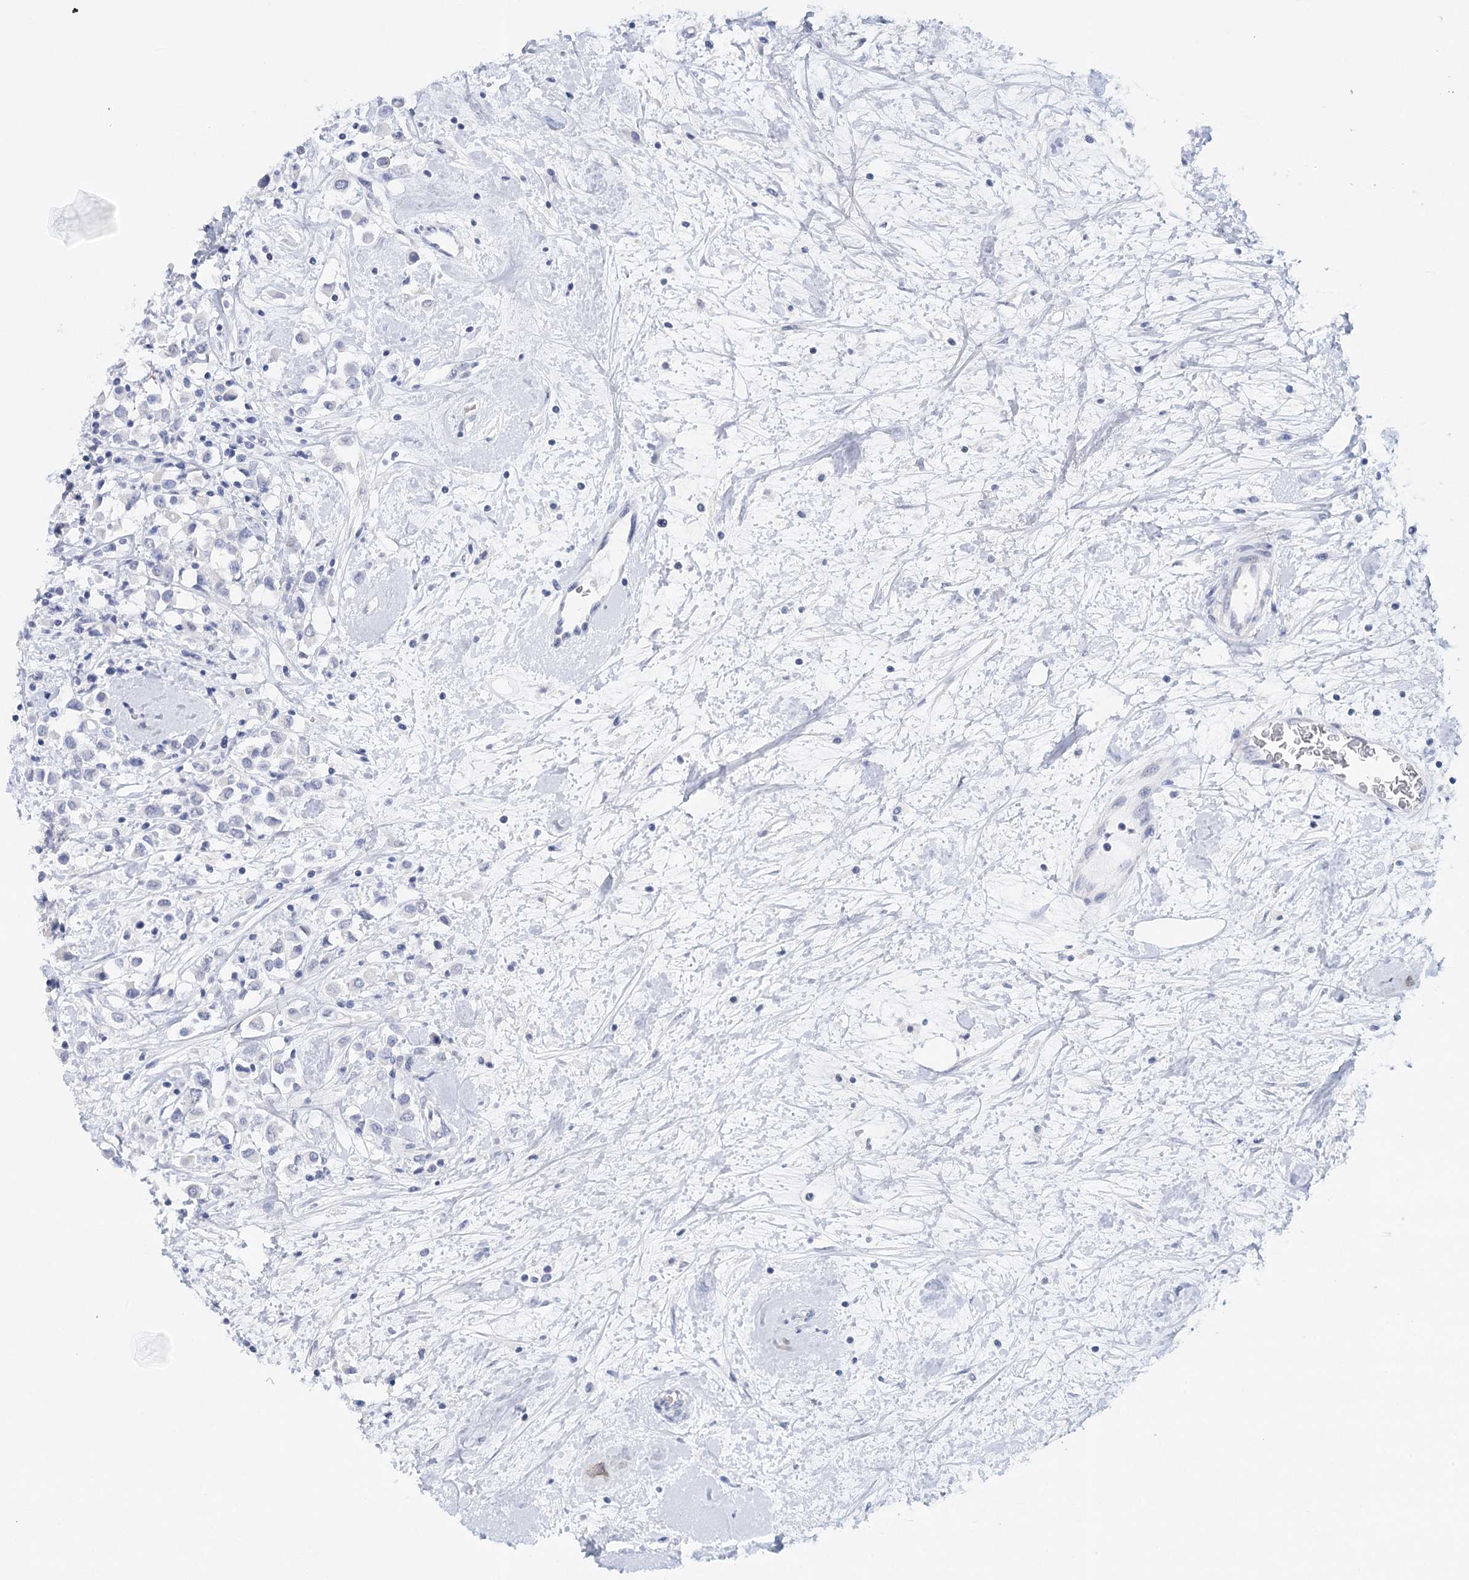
{"staining": {"intensity": "negative", "quantity": "none", "location": "none"}, "tissue": "breast cancer", "cell_type": "Tumor cells", "image_type": "cancer", "snomed": [{"axis": "morphology", "description": "Duct carcinoma"}, {"axis": "topography", "description": "Breast"}], "caption": "Tumor cells are negative for brown protein staining in intraductal carcinoma (breast). The staining is performed using DAB brown chromogen with nuclei counter-stained in using hematoxylin.", "gene": "HSPA4L", "patient": {"sex": "female", "age": 61}}